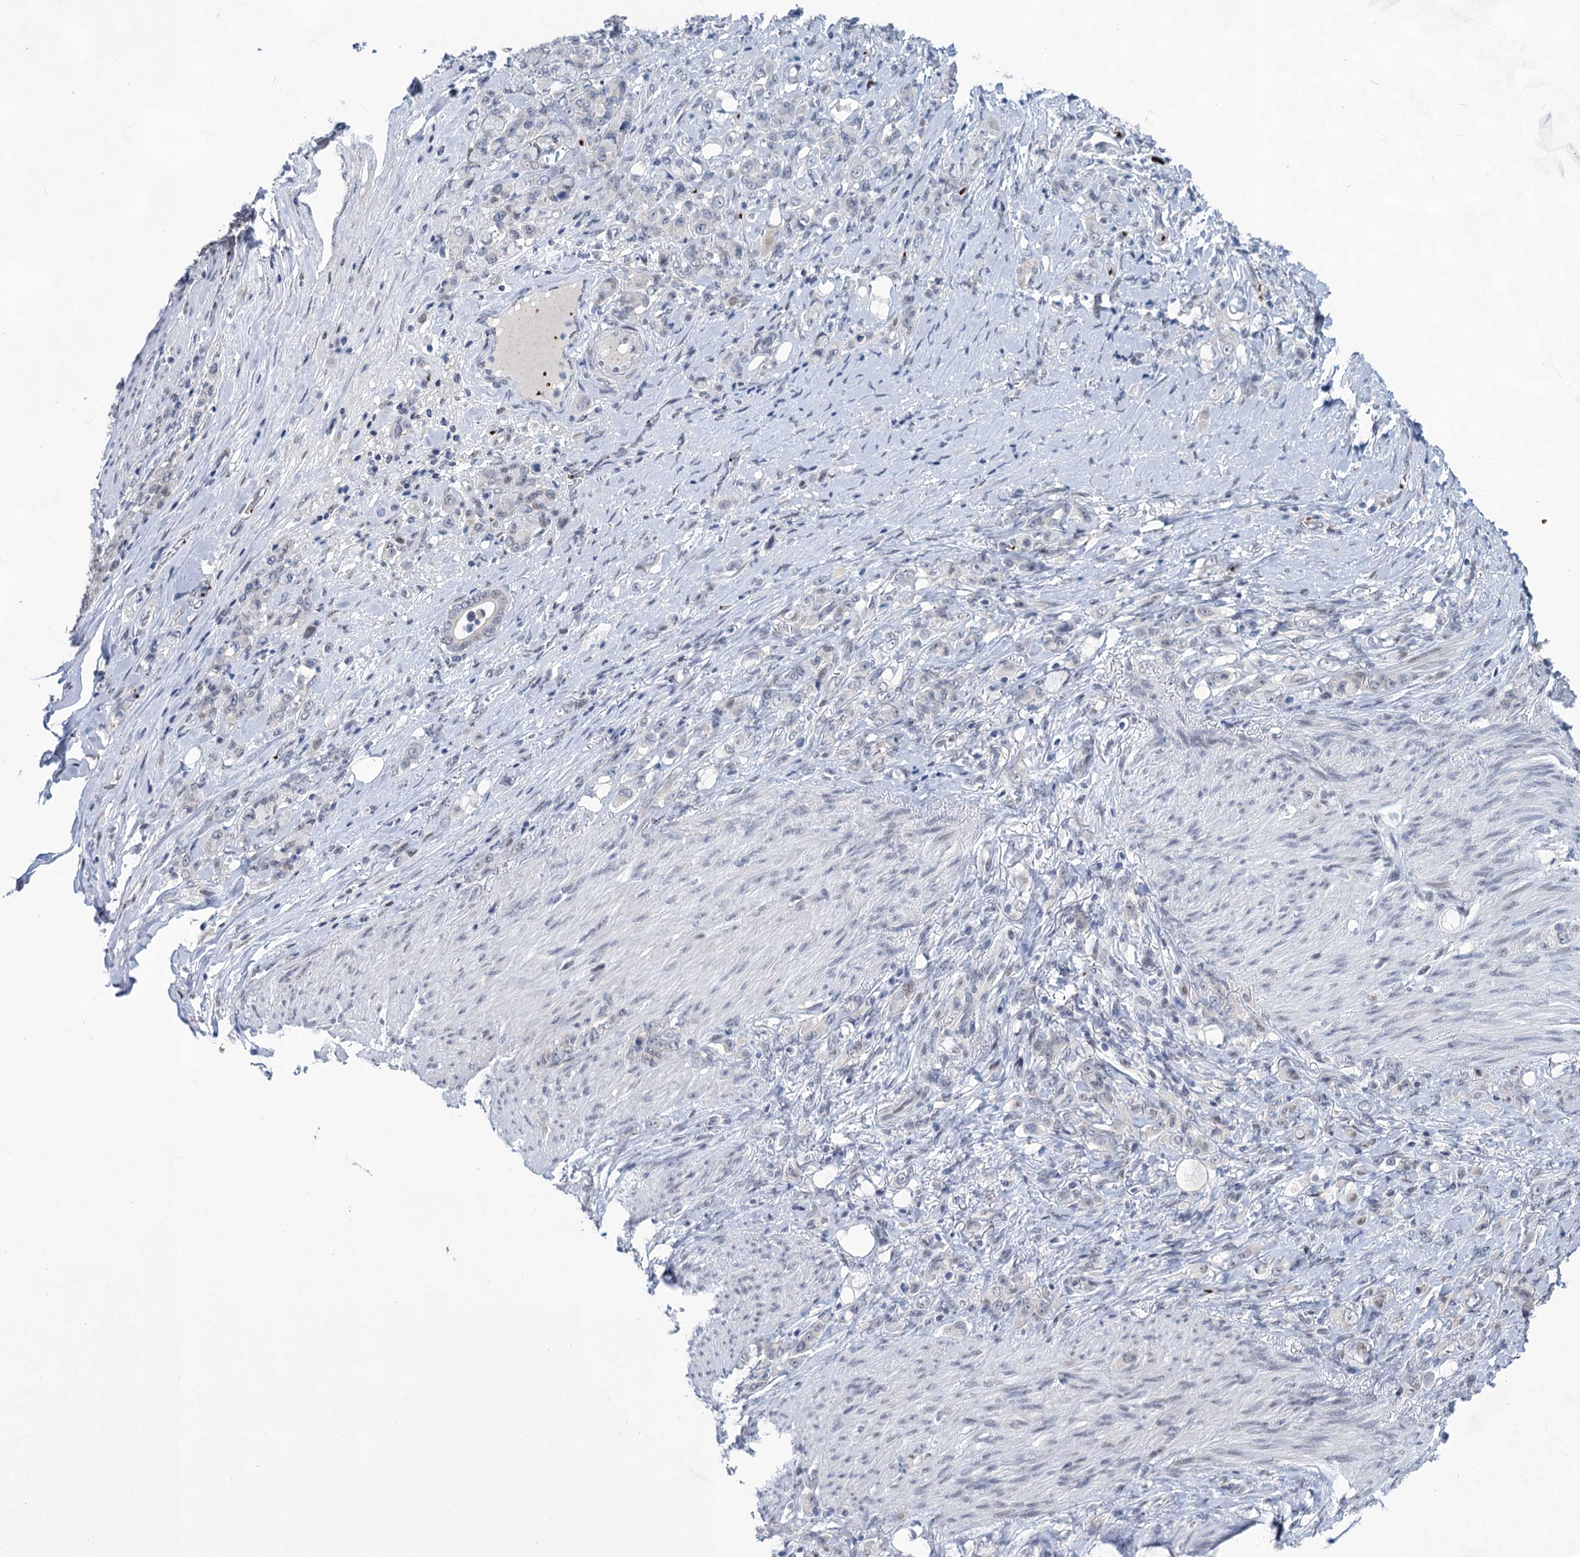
{"staining": {"intensity": "negative", "quantity": "none", "location": "none"}, "tissue": "stomach cancer", "cell_type": "Tumor cells", "image_type": "cancer", "snomed": [{"axis": "morphology", "description": "Adenocarcinoma, NOS"}, {"axis": "topography", "description": "Stomach"}], "caption": "High magnification brightfield microscopy of stomach cancer stained with DAB (brown) and counterstained with hematoxylin (blue): tumor cells show no significant expression.", "gene": "MON2", "patient": {"sex": "female", "age": 79}}